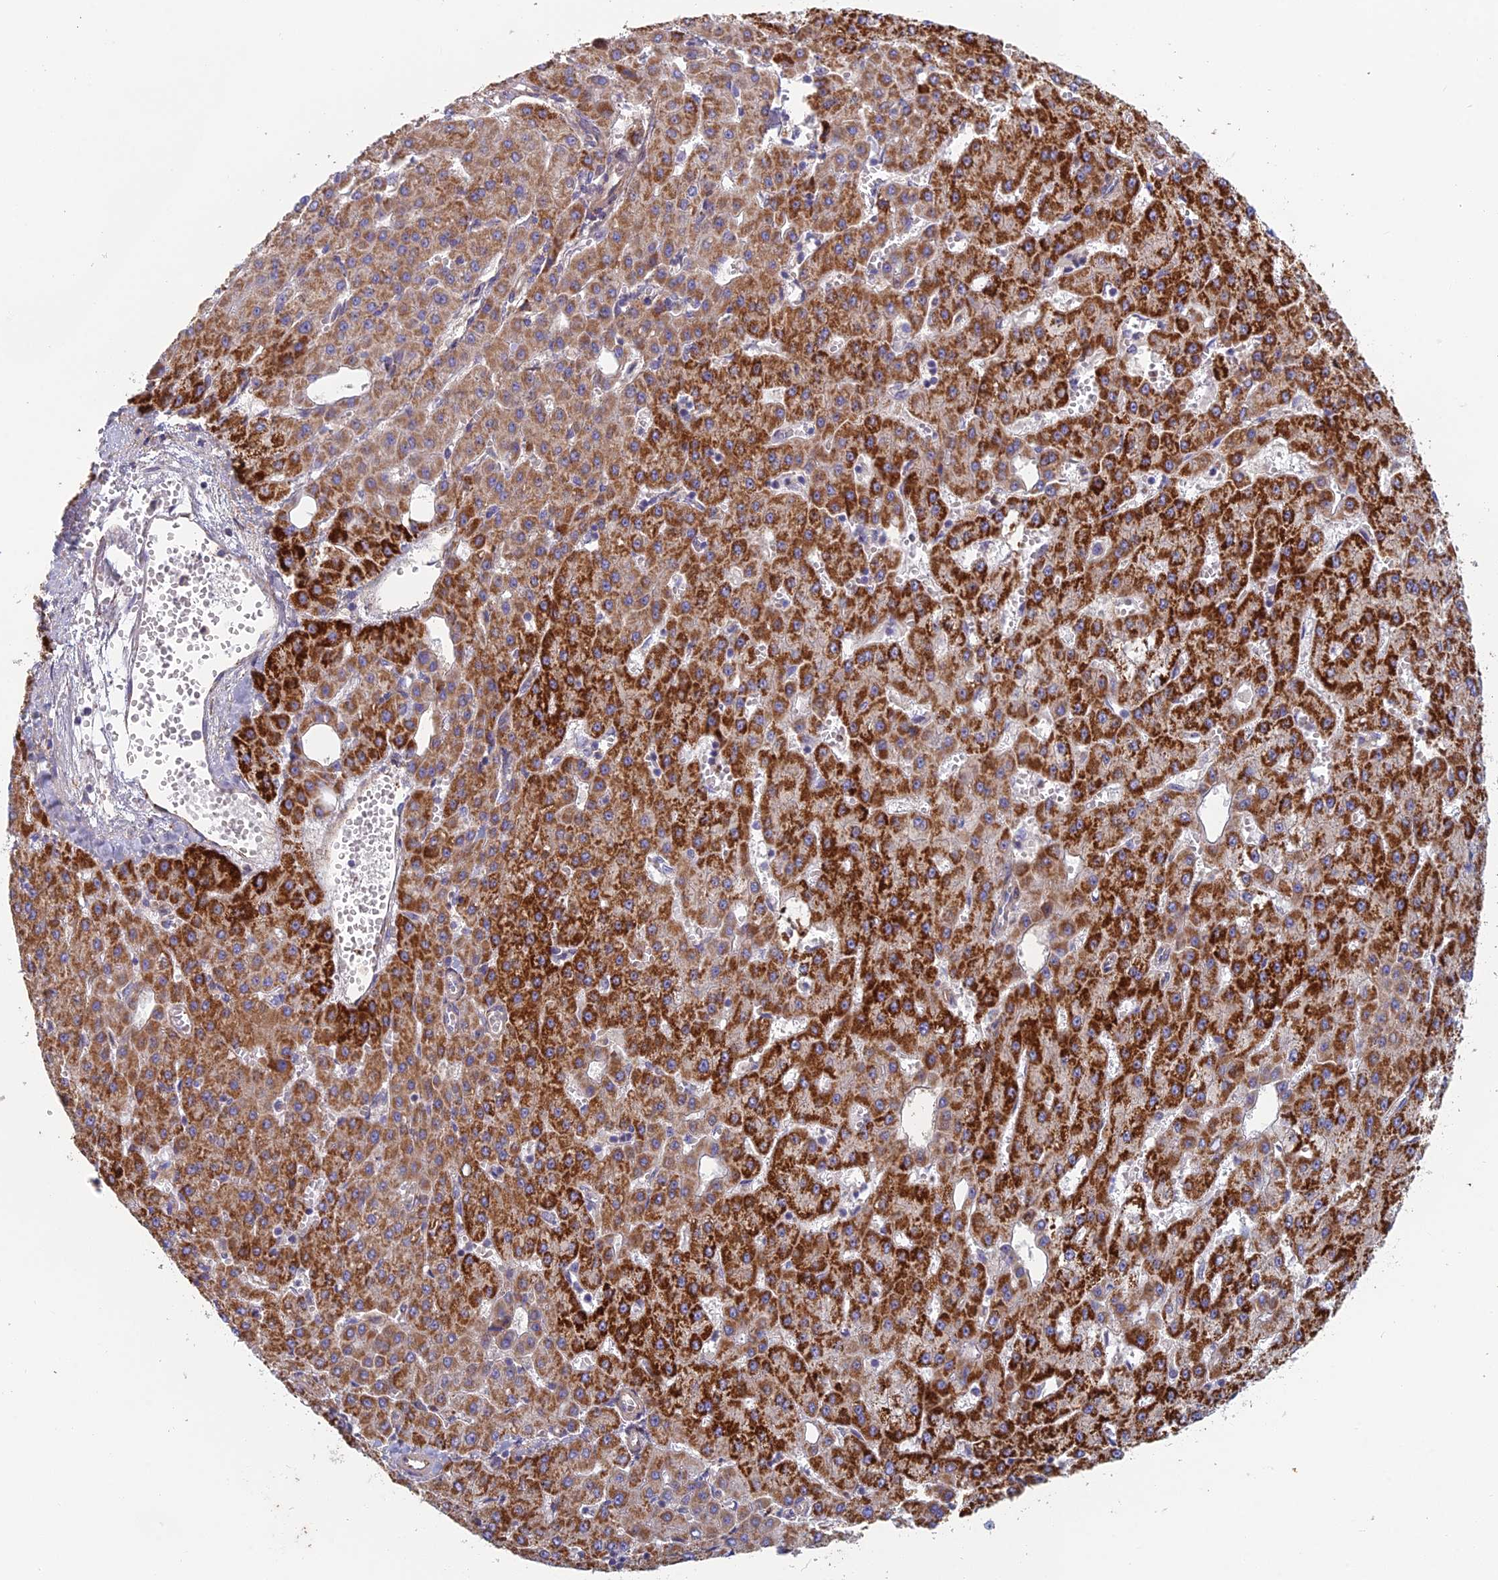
{"staining": {"intensity": "strong", "quantity": "25%-75%", "location": "cytoplasmic/membranous"}, "tissue": "liver cancer", "cell_type": "Tumor cells", "image_type": "cancer", "snomed": [{"axis": "morphology", "description": "Carcinoma, Hepatocellular, NOS"}, {"axis": "topography", "description": "Liver"}], "caption": "IHC of liver cancer displays high levels of strong cytoplasmic/membranous positivity in about 25%-75% of tumor cells. (Brightfield microscopy of DAB IHC at high magnification).", "gene": "IFTAP", "patient": {"sex": "male", "age": 47}}